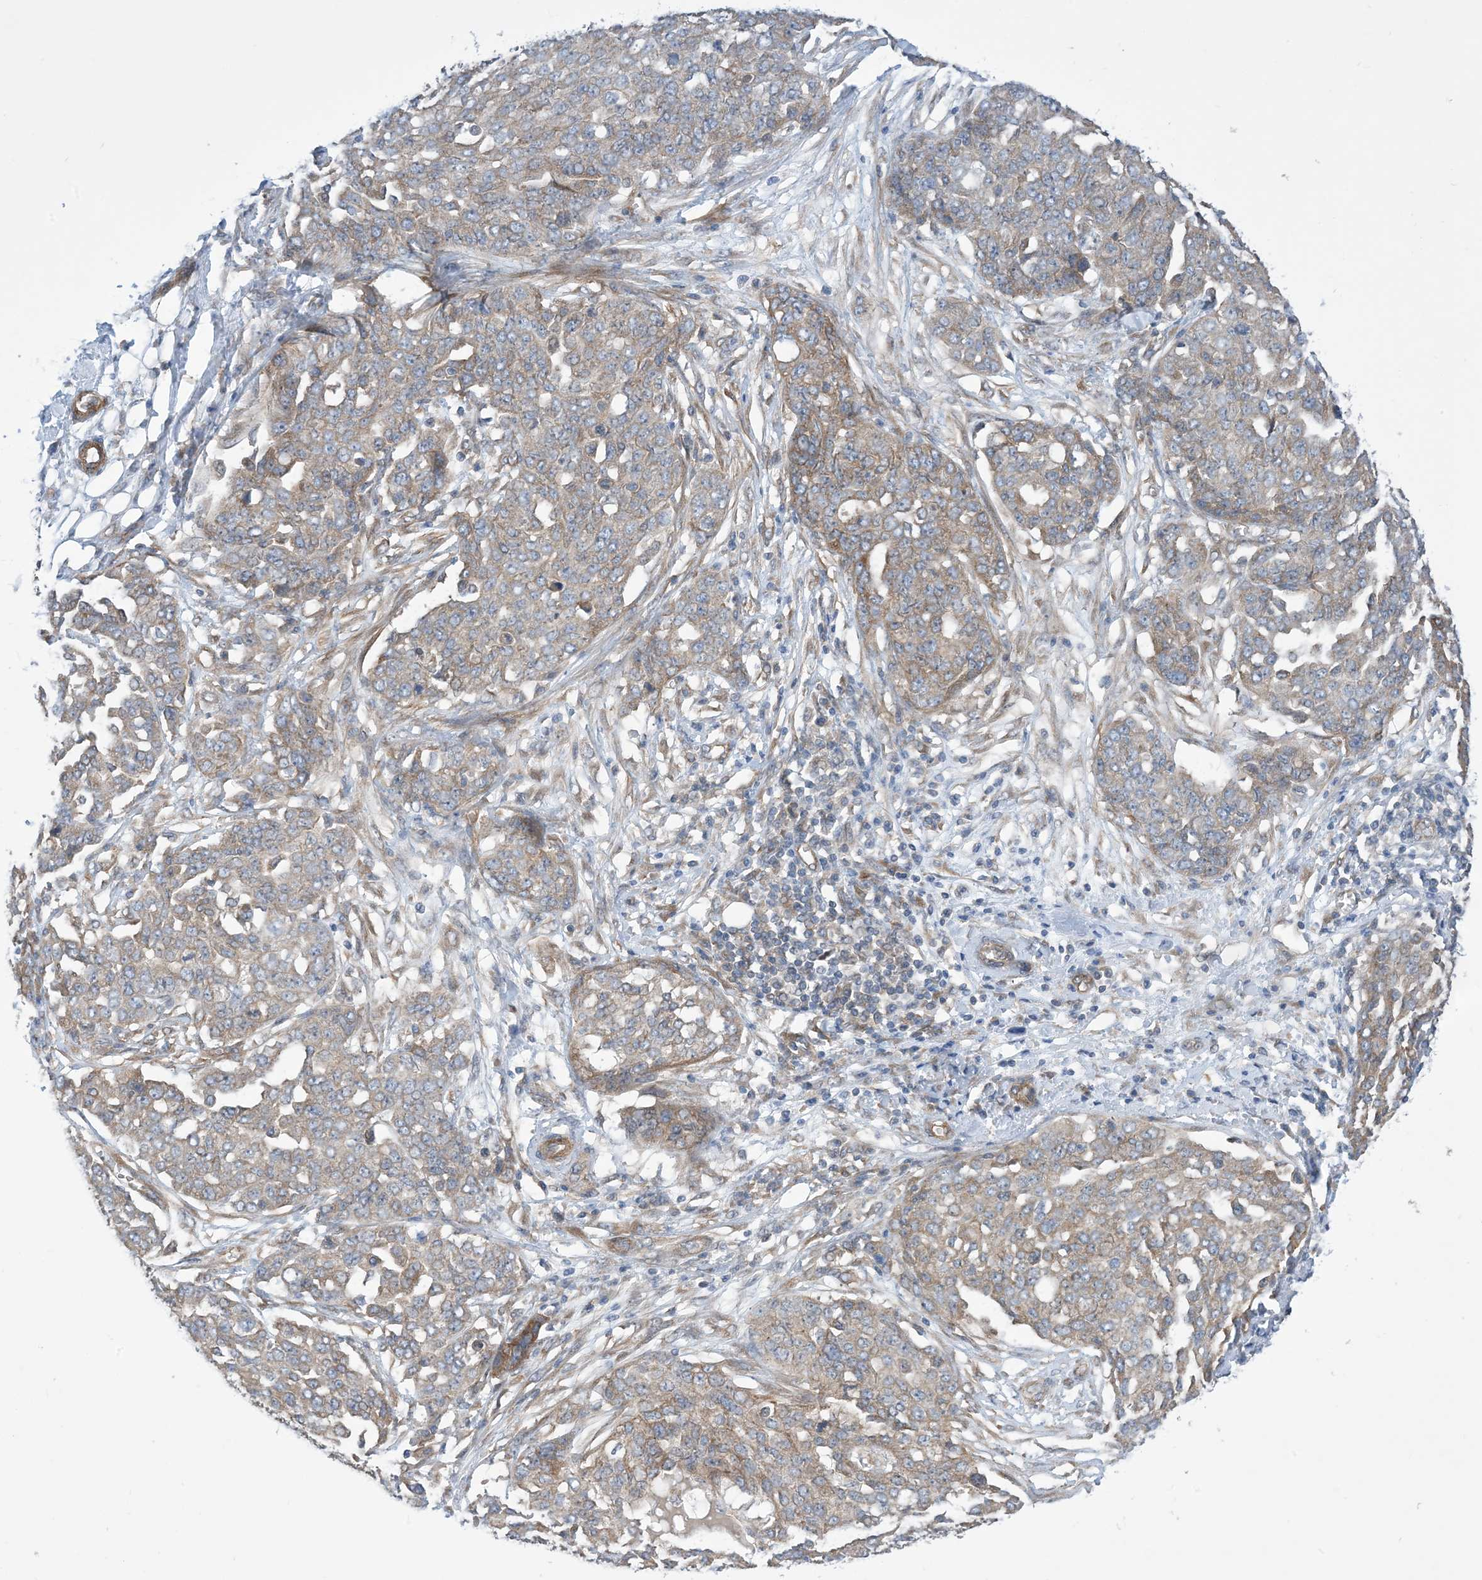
{"staining": {"intensity": "weak", "quantity": ">75%", "location": "cytoplasmic/membranous"}, "tissue": "ovarian cancer", "cell_type": "Tumor cells", "image_type": "cancer", "snomed": [{"axis": "morphology", "description": "Cystadenocarcinoma, serous, NOS"}, {"axis": "topography", "description": "Soft tissue"}, {"axis": "topography", "description": "Ovary"}], "caption": "Human ovarian cancer (serous cystadenocarcinoma) stained for a protein (brown) demonstrates weak cytoplasmic/membranous positive expression in approximately >75% of tumor cells.", "gene": "EHBP1", "patient": {"sex": "female", "age": 57}}